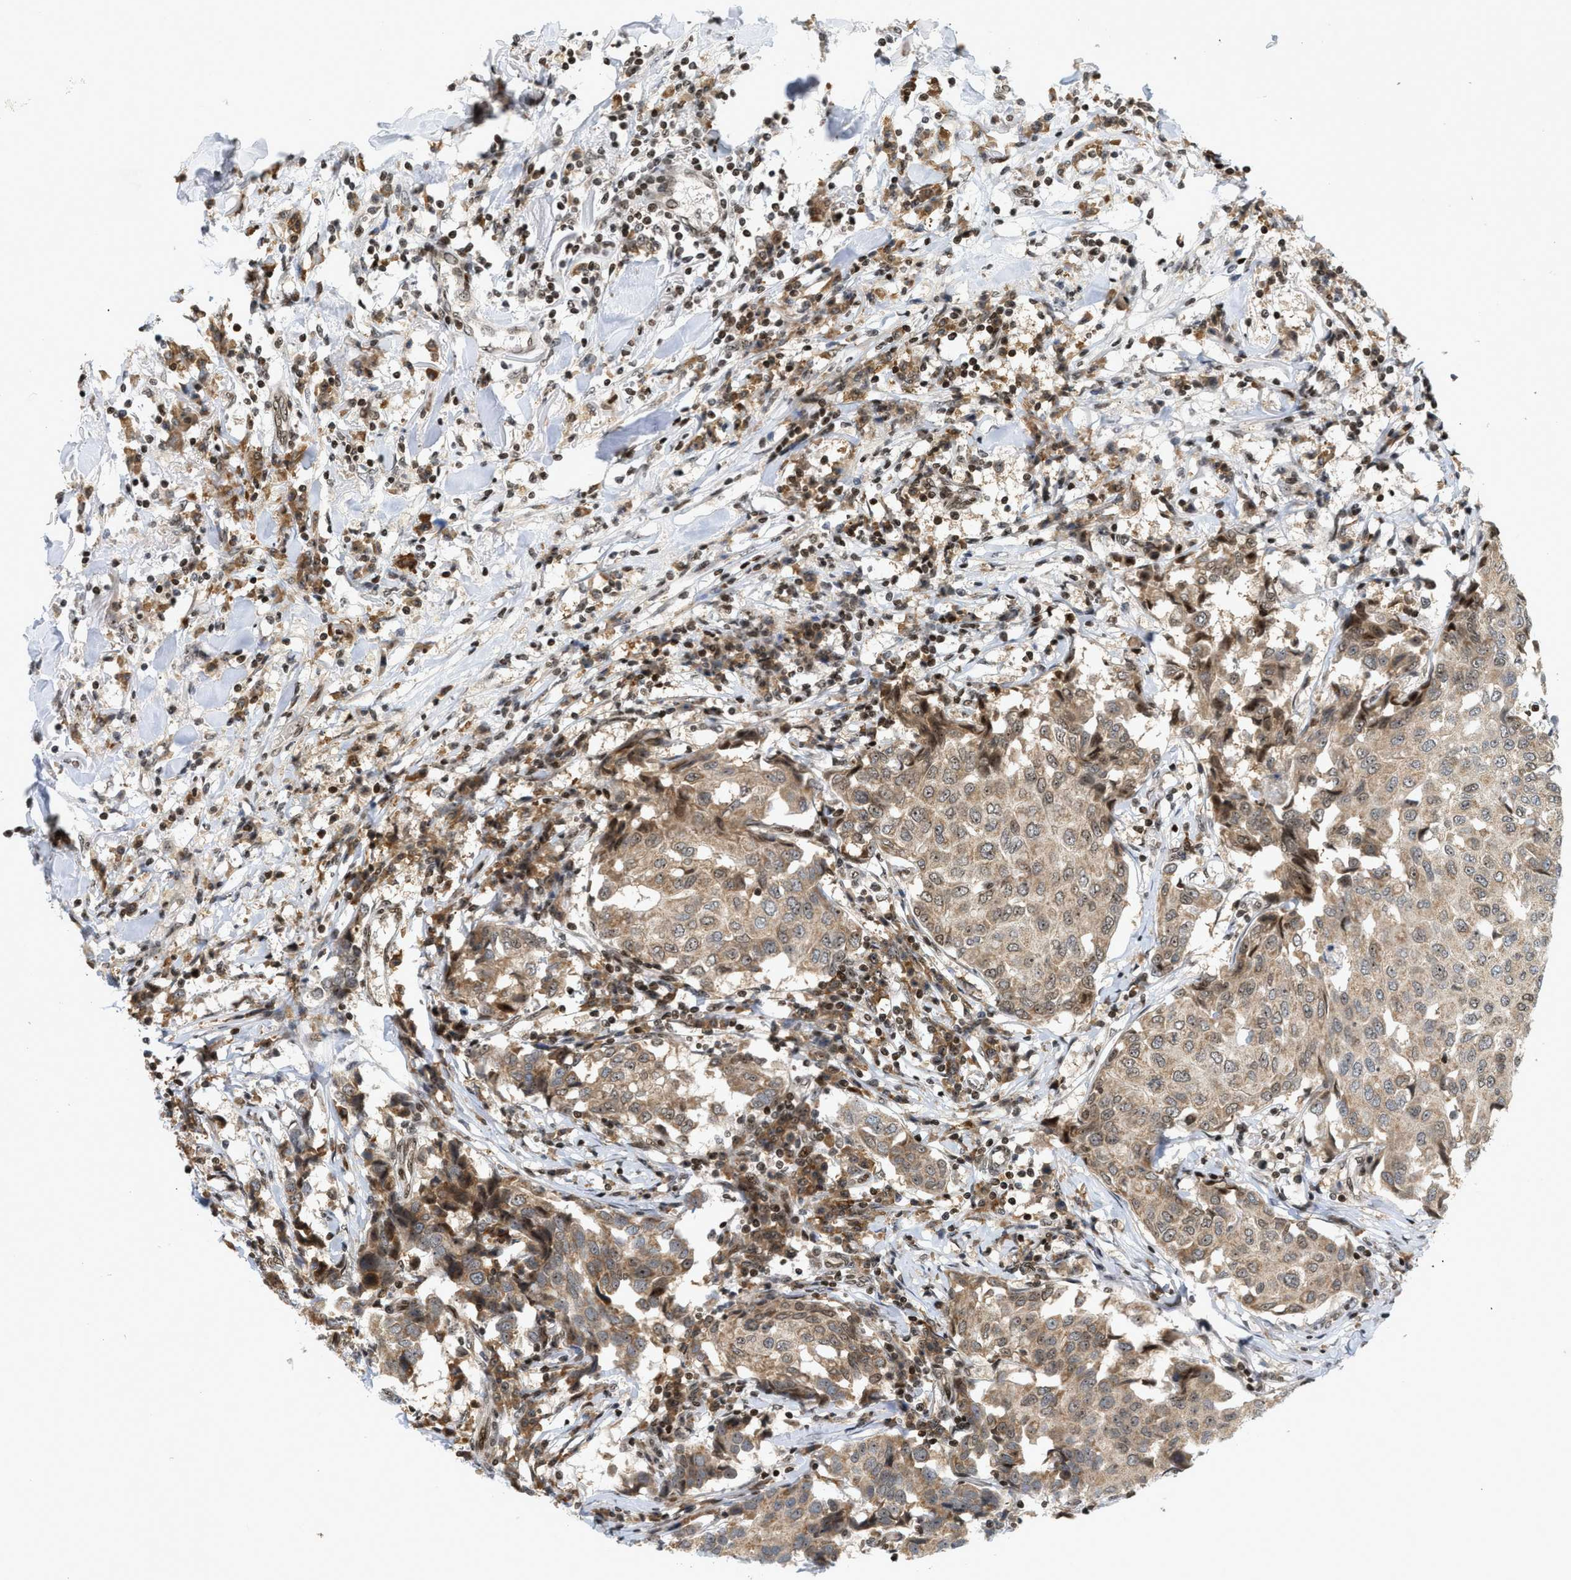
{"staining": {"intensity": "moderate", "quantity": ">75%", "location": "cytoplasmic/membranous"}, "tissue": "breast cancer", "cell_type": "Tumor cells", "image_type": "cancer", "snomed": [{"axis": "morphology", "description": "Duct carcinoma"}, {"axis": "topography", "description": "Breast"}], "caption": "An IHC photomicrograph of neoplastic tissue is shown. Protein staining in brown shows moderate cytoplasmic/membranous positivity in breast intraductal carcinoma within tumor cells.", "gene": "ZNF22", "patient": {"sex": "female", "age": 80}}